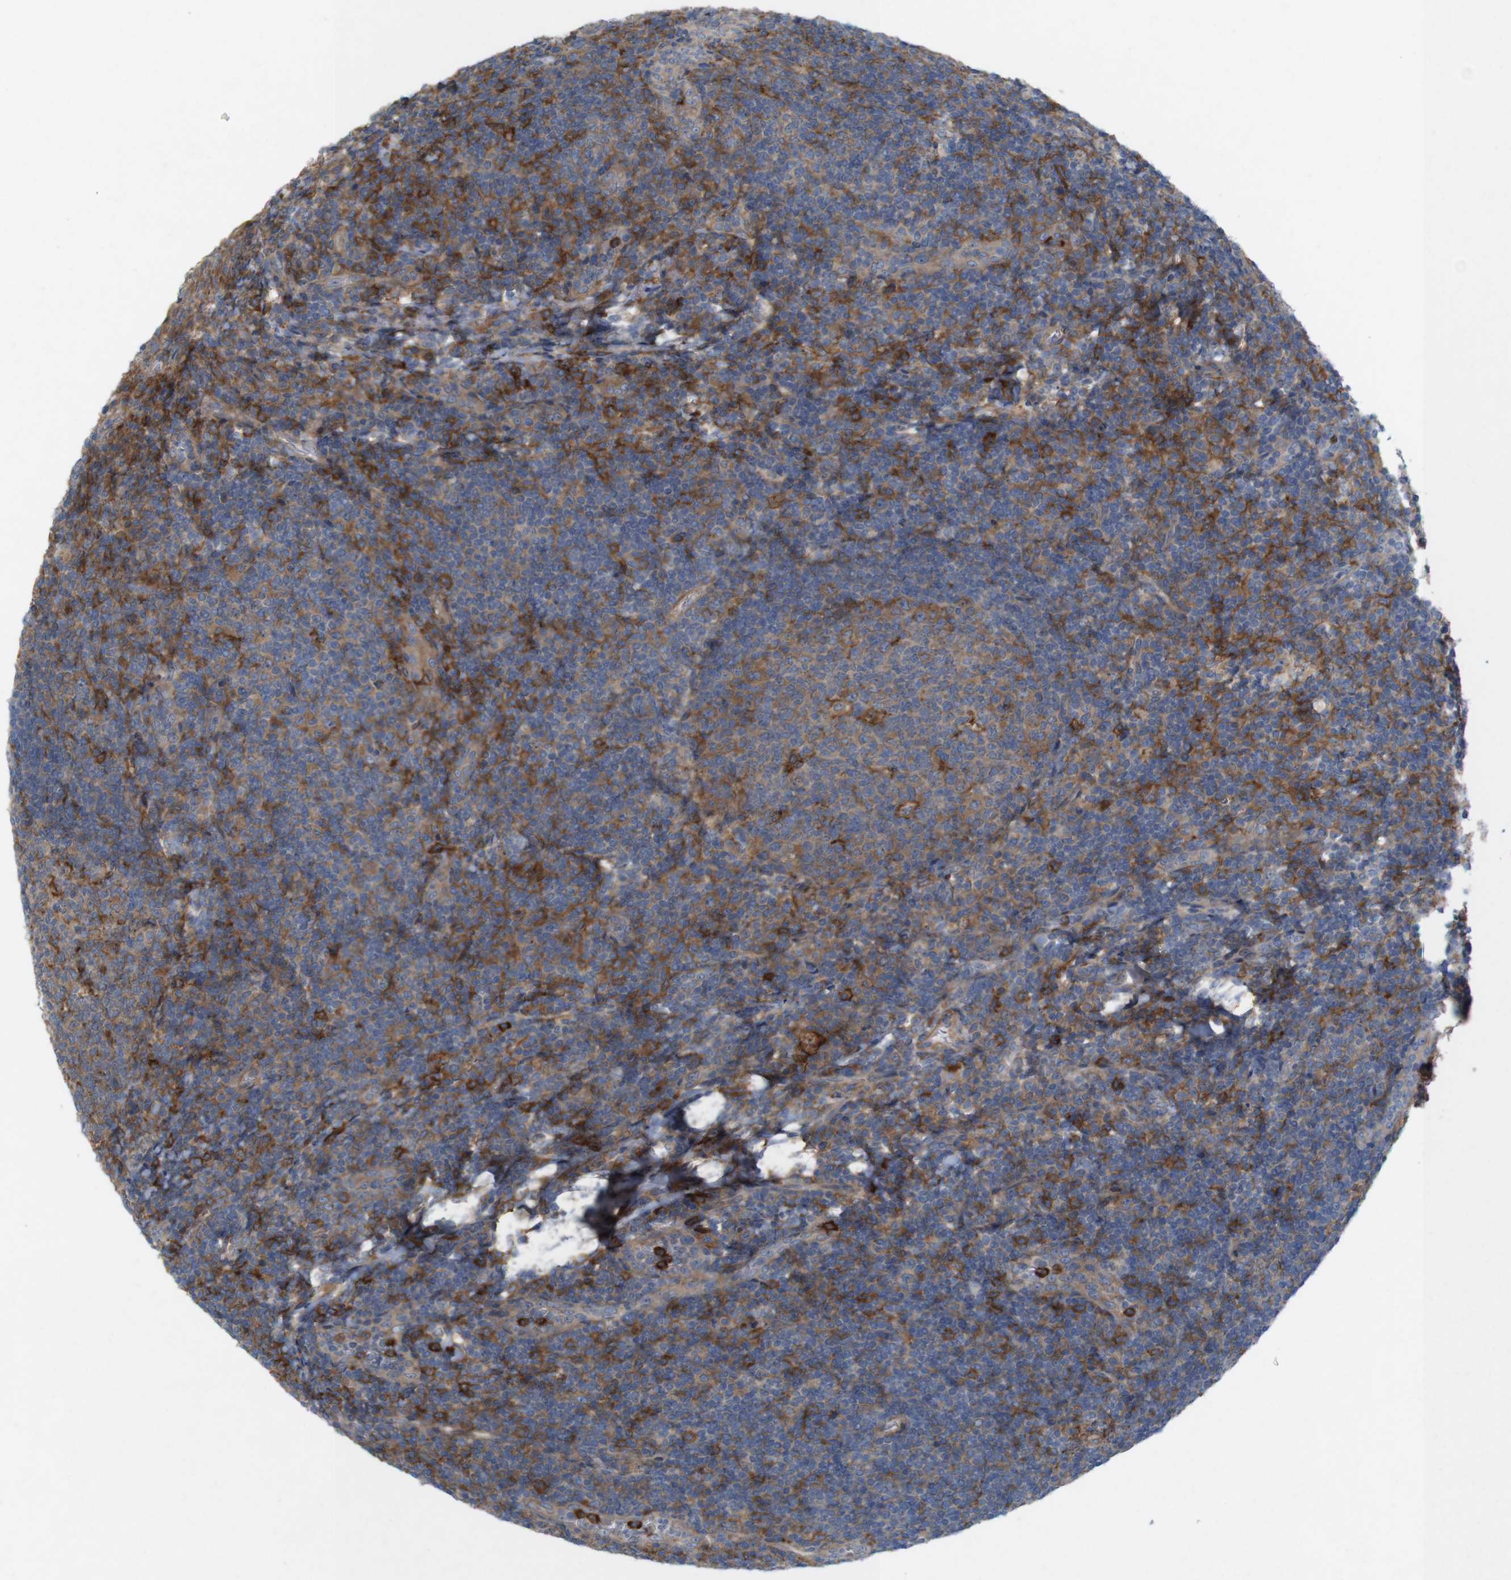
{"staining": {"intensity": "moderate", "quantity": ">75%", "location": "cytoplasmic/membranous"}, "tissue": "tonsil", "cell_type": "Germinal center cells", "image_type": "normal", "snomed": [{"axis": "morphology", "description": "Normal tissue, NOS"}, {"axis": "topography", "description": "Tonsil"}], "caption": "The image demonstrates a brown stain indicating the presence of a protein in the cytoplasmic/membranous of germinal center cells in tonsil.", "gene": "SIGLEC8", "patient": {"sex": "male", "age": 37}}